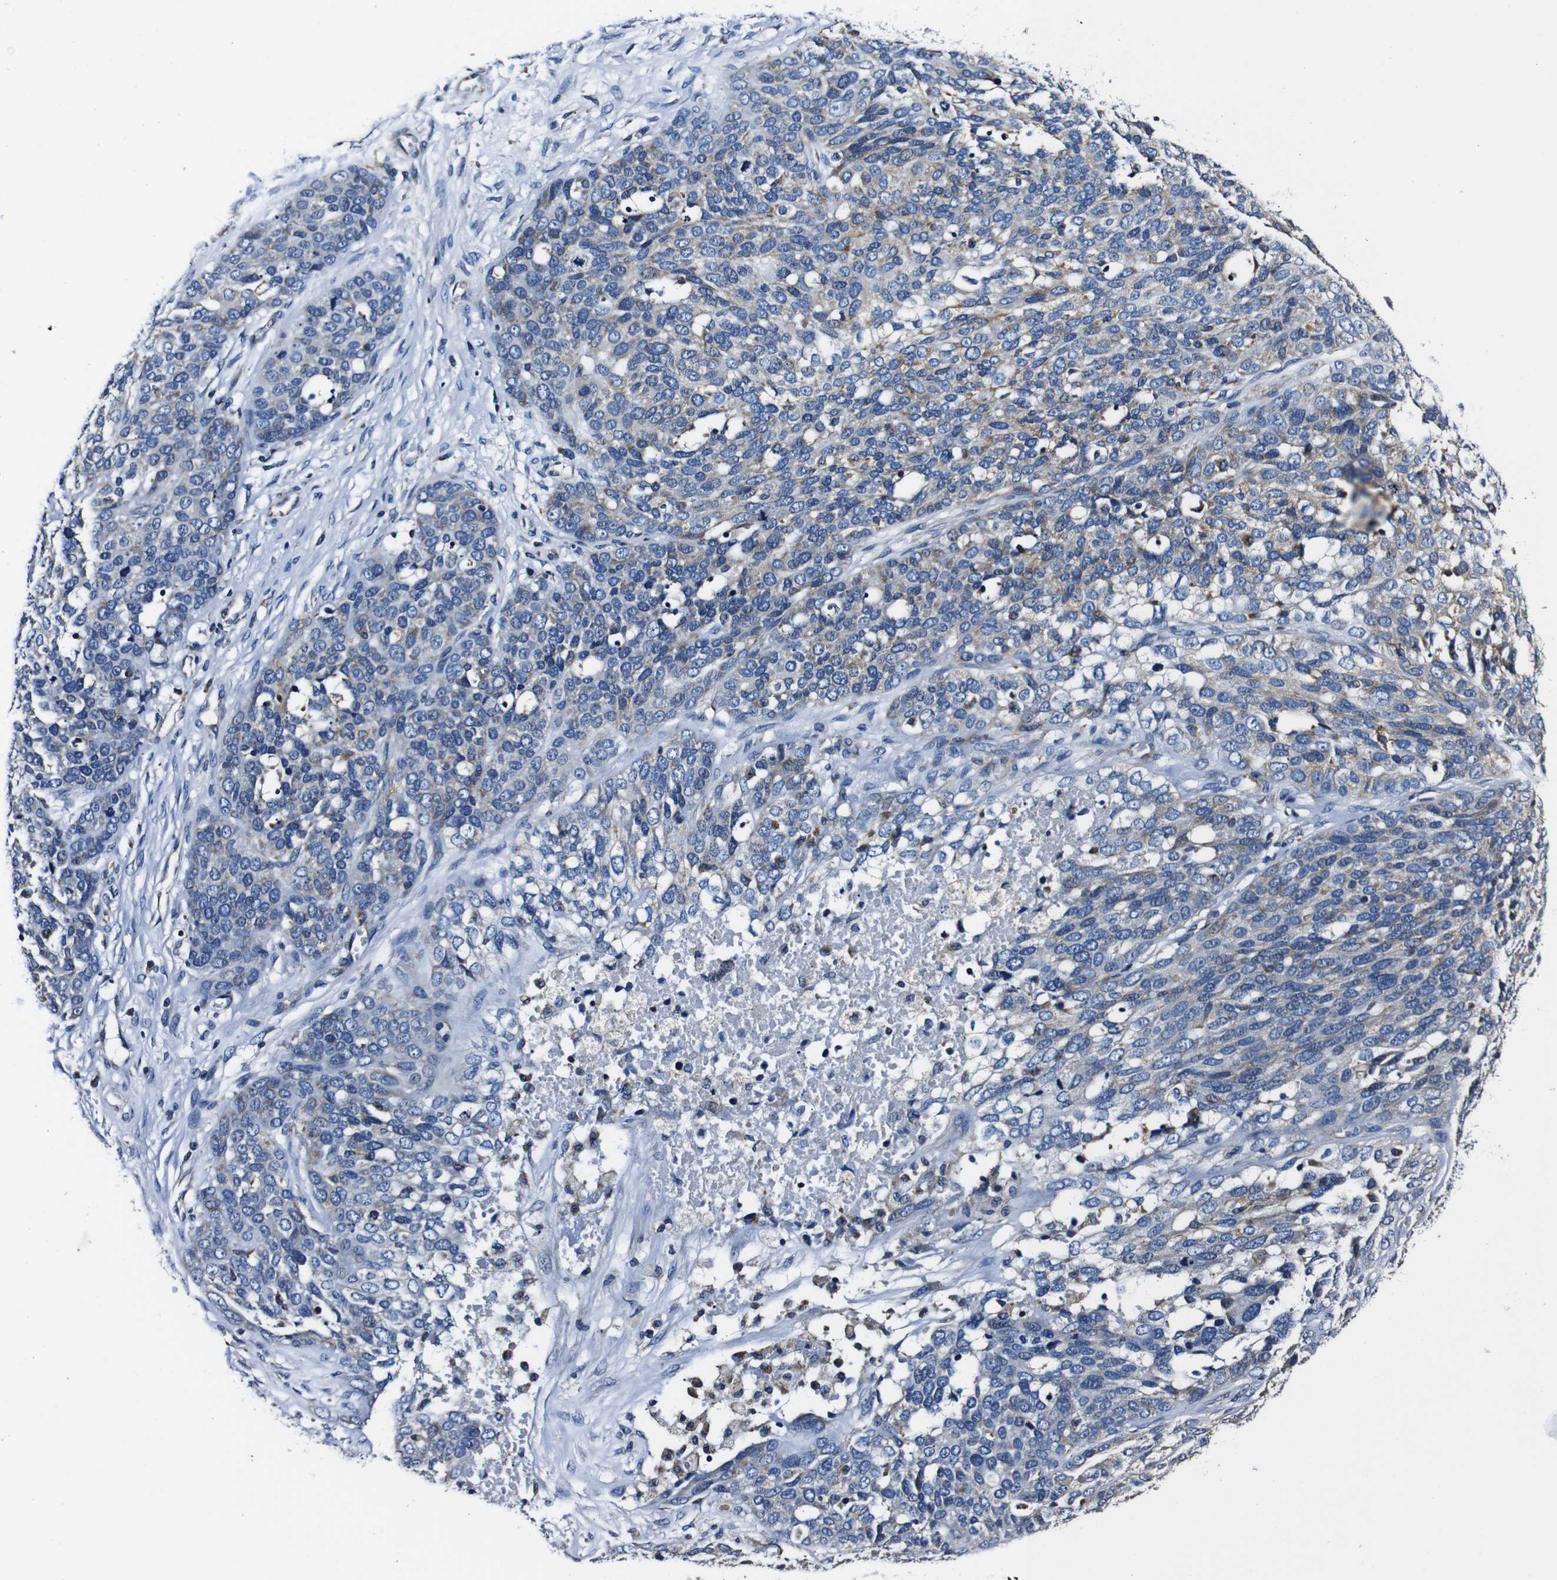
{"staining": {"intensity": "weak", "quantity": "<25%", "location": "cytoplasmic/membranous"}, "tissue": "ovarian cancer", "cell_type": "Tumor cells", "image_type": "cancer", "snomed": [{"axis": "morphology", "description": "Cystadenocarcinoma, serous, NOS"}, {"axis": "topography", "description": "Ovary"}], "caption": "Tumor cells show no significant protein expression in ovarian serous cystadenocarcinoma.", "gene": "HK1", "patient": {"sex": "female", "age": 44}}